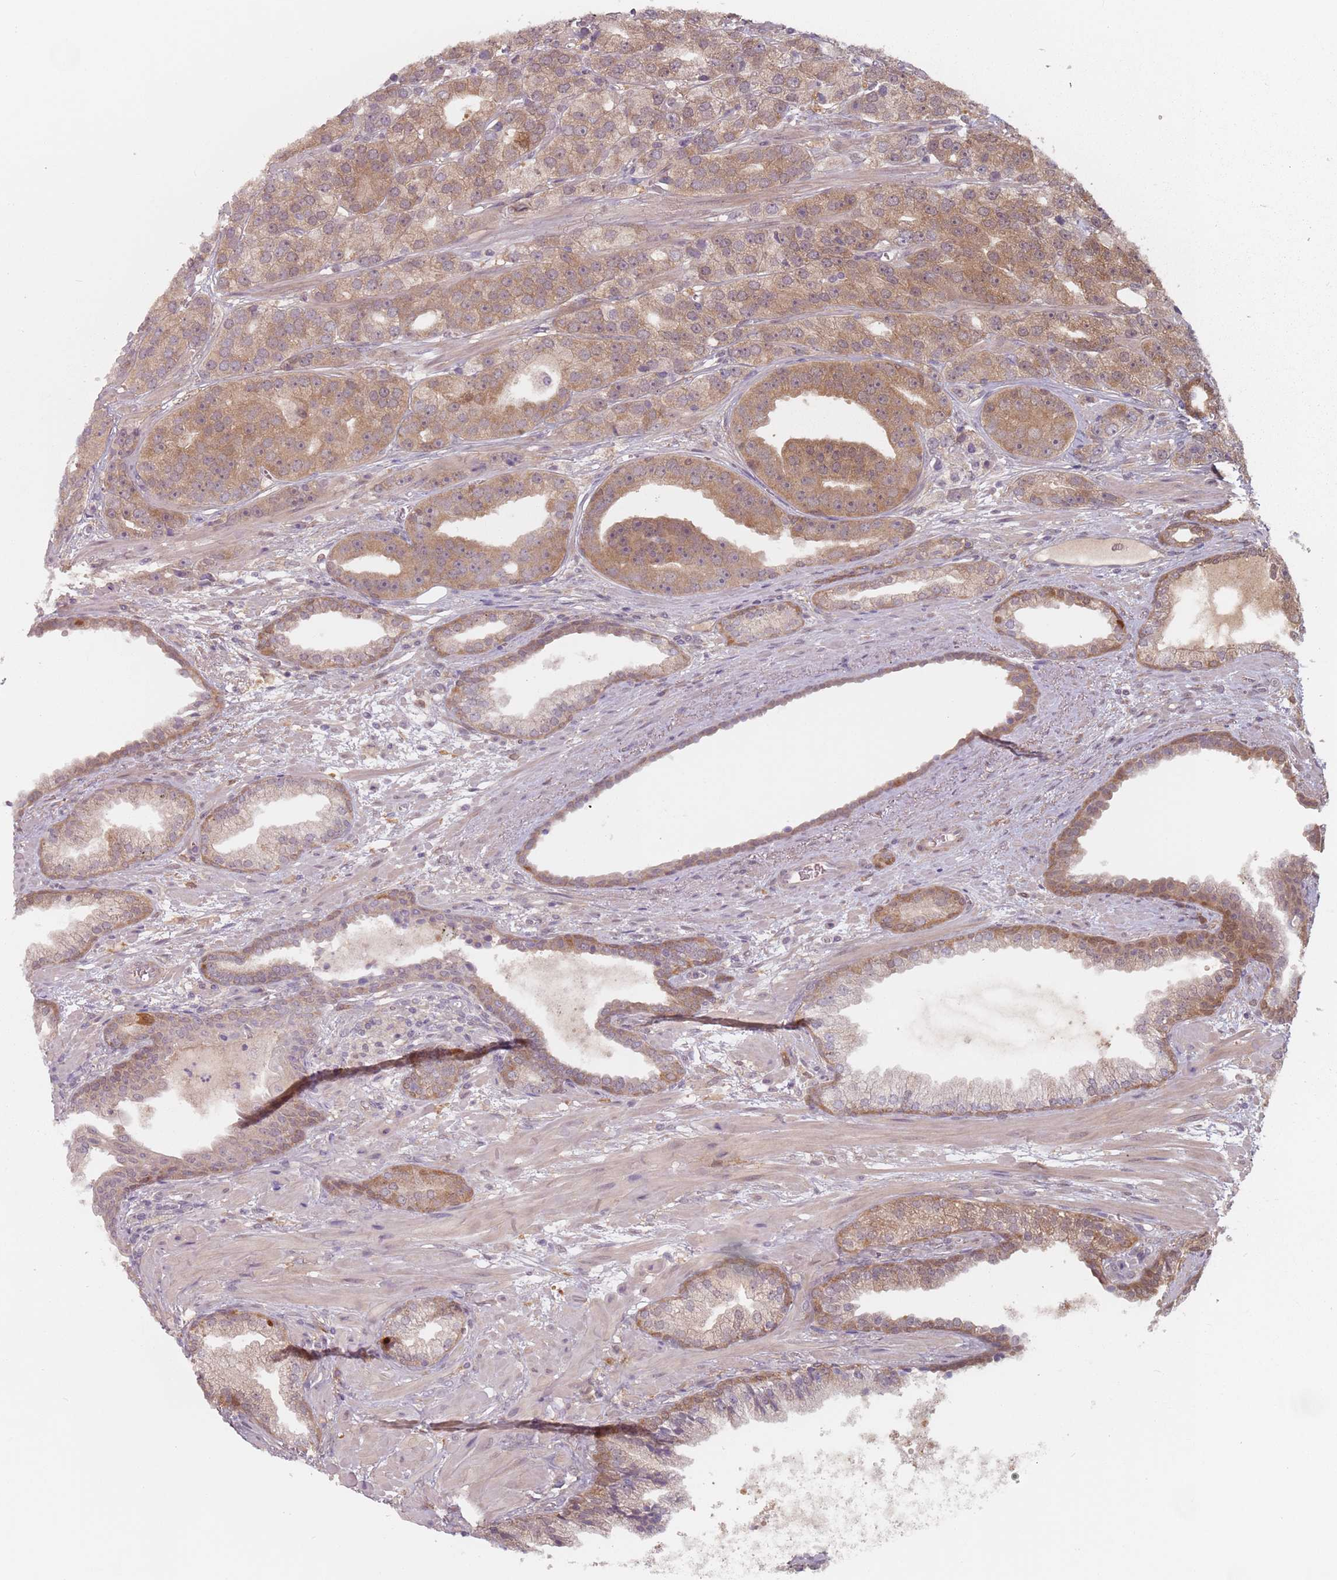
{"staining": {"intensity": "moderate", "quantity": ">75%", "location": "cytoplasmic/membranous"}, "tissue": "prostate cancer", "cell_type": "Tumor cells", "image_type": "cancer", "snomed": [{"axis": "morphology", "description": "Adenocarcinoma, High grade"}, {"axis": "topography", "description": "Prostate"}], "caption": "This is a histology image of immunohistochemistry (IHC) staining of prostate cancer, which shows moderate positivity in the cytoplasmic/membranous of tumor cells.", "gene": "NAXE", "patient": {"sex": "male", "age": 71}}